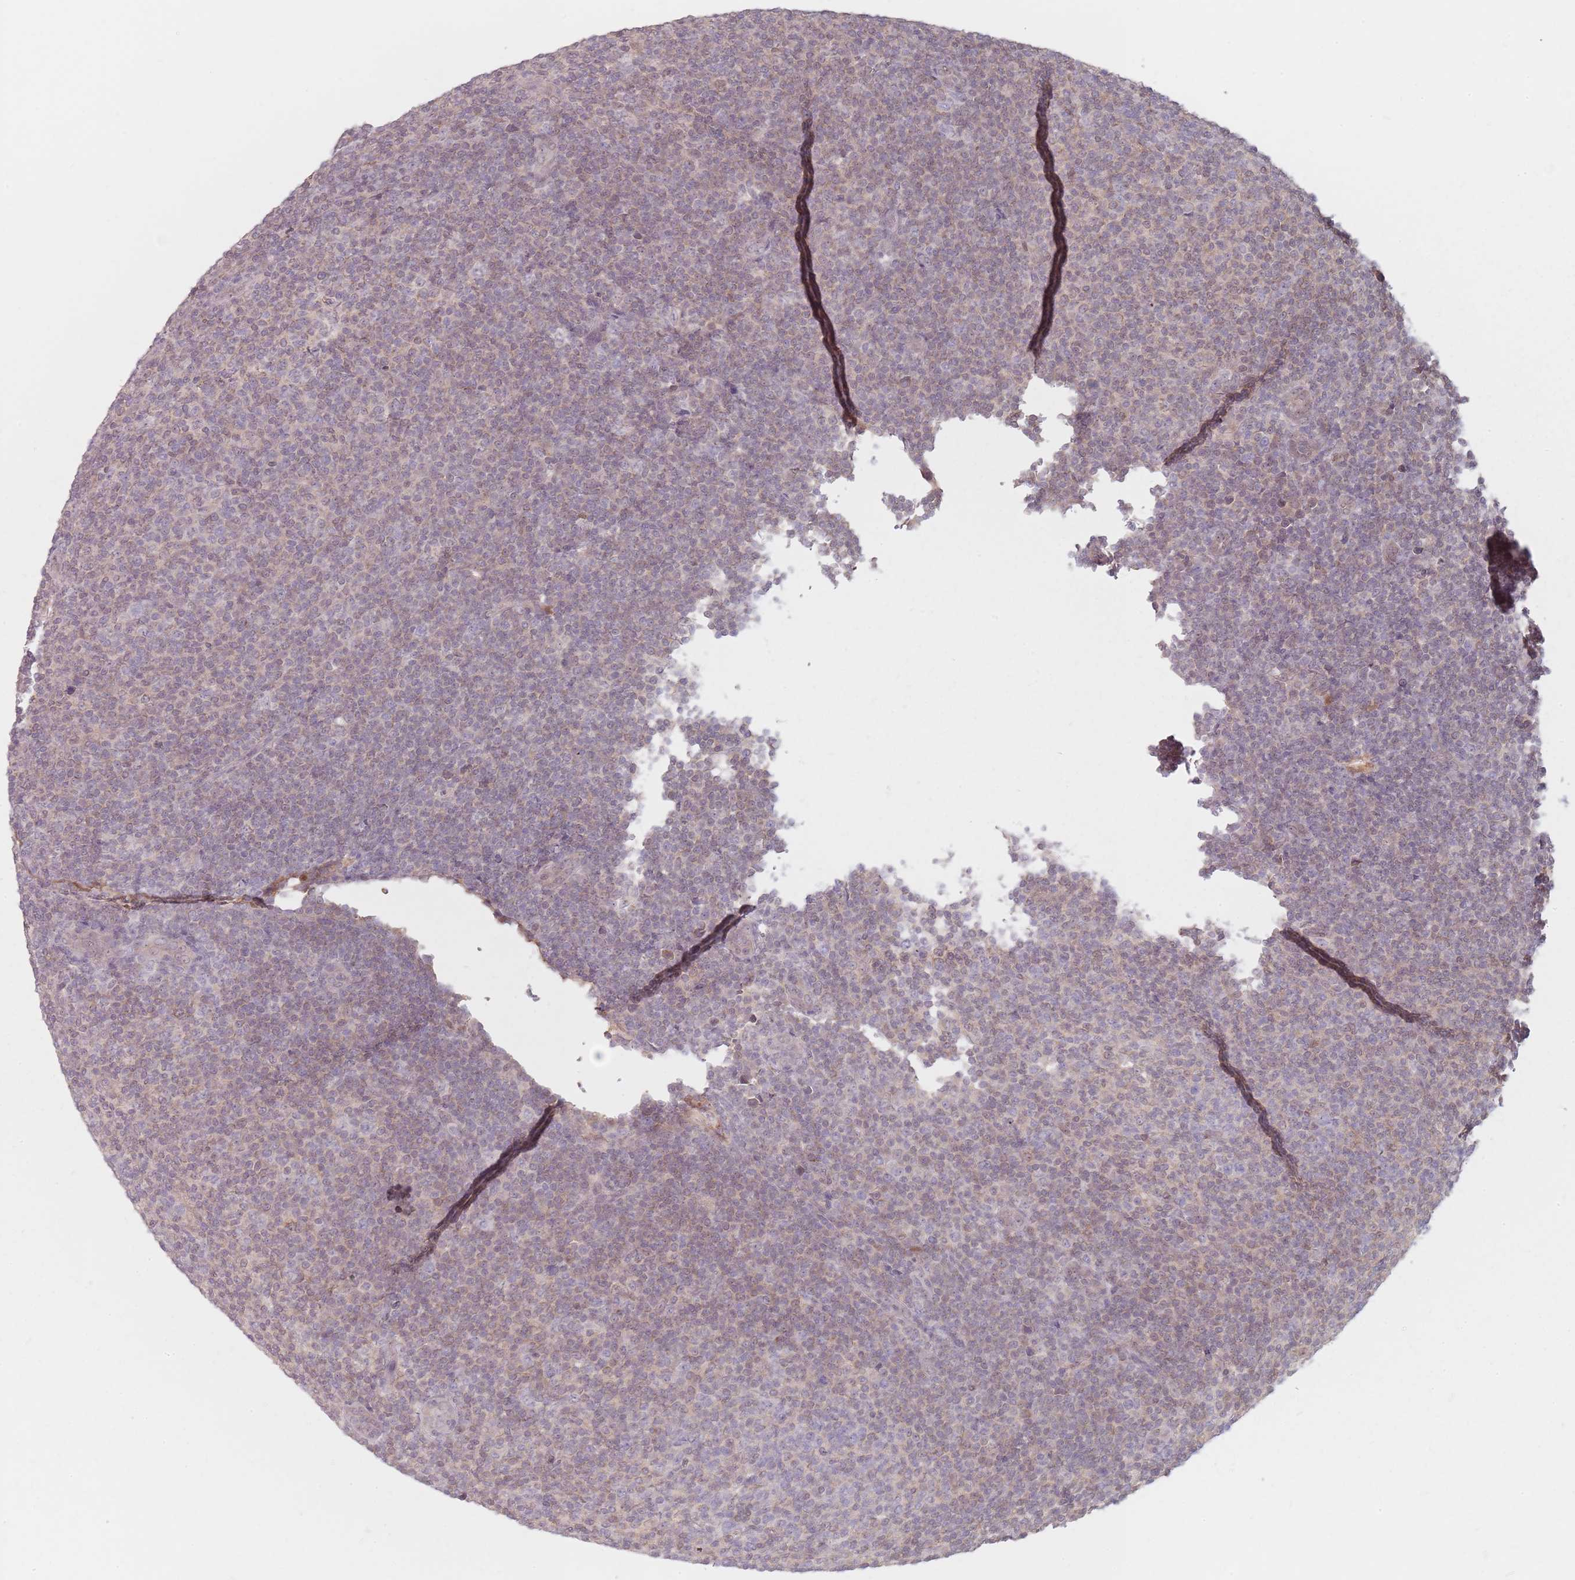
{"staining": {"intensity": "weak", "quantity": "<25%", "location": "nuclear"}, "tissue": "lymphoma", "cell_type": "Tumor cells", "image_type": "cancer", "snomed": [{"axis": "morphology", "description": "Malignant lymphoma, non-Hodgkin's type, Low grade"}, {"axis": "topography", "description": "Lymph node"}], "caption": "Human malignant lymphoma, non-Hodgkin's type (low-grade) stained for a protein using immunohistochemistry reveals no expression in tumor cells.", "gene": "NAXE", "patient": {"sex": "male", "age": 66}}